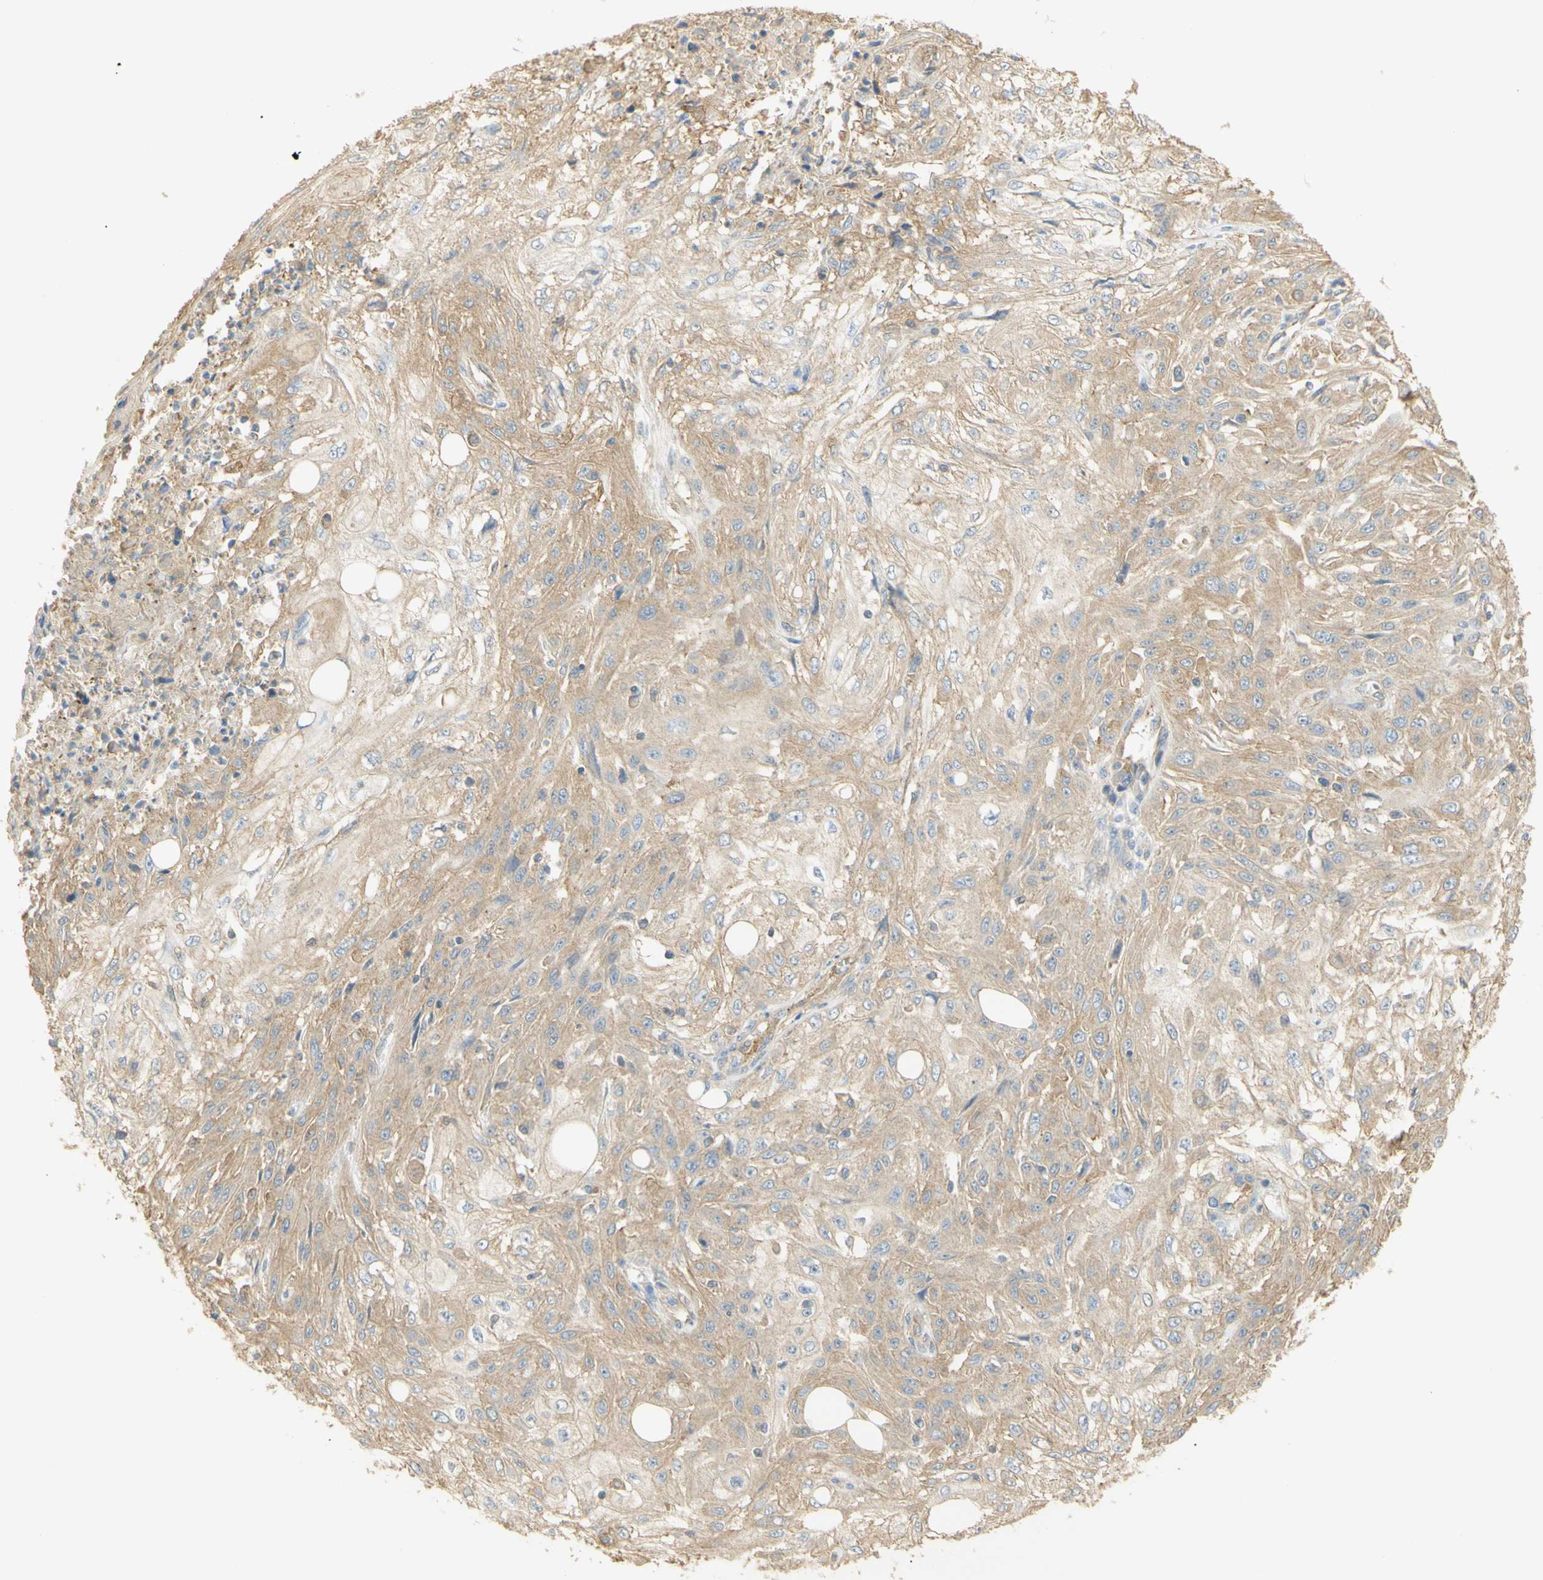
{"staining": {"intensity": "weak", "quantity": ">75%", "location": "cytoplasmic/membranous"}, "tissue": "skin cancer", "cell_type": "Tumor cells", "image_type": "cancer", "snomed": [{"axis": "morphology", "description": "Squamous cell carcinoma, NOS"}, {"axis": "topography", "description": "Skin"}], "caption": "Skin squamous cell carcinoma tissue displays weak cytoplasmic/membranous staining in about >75% of tumor cells, visualized by immunohistochemistry.", "gene": "KCNE4", "patient": {"sex": "male", "age": 75}}